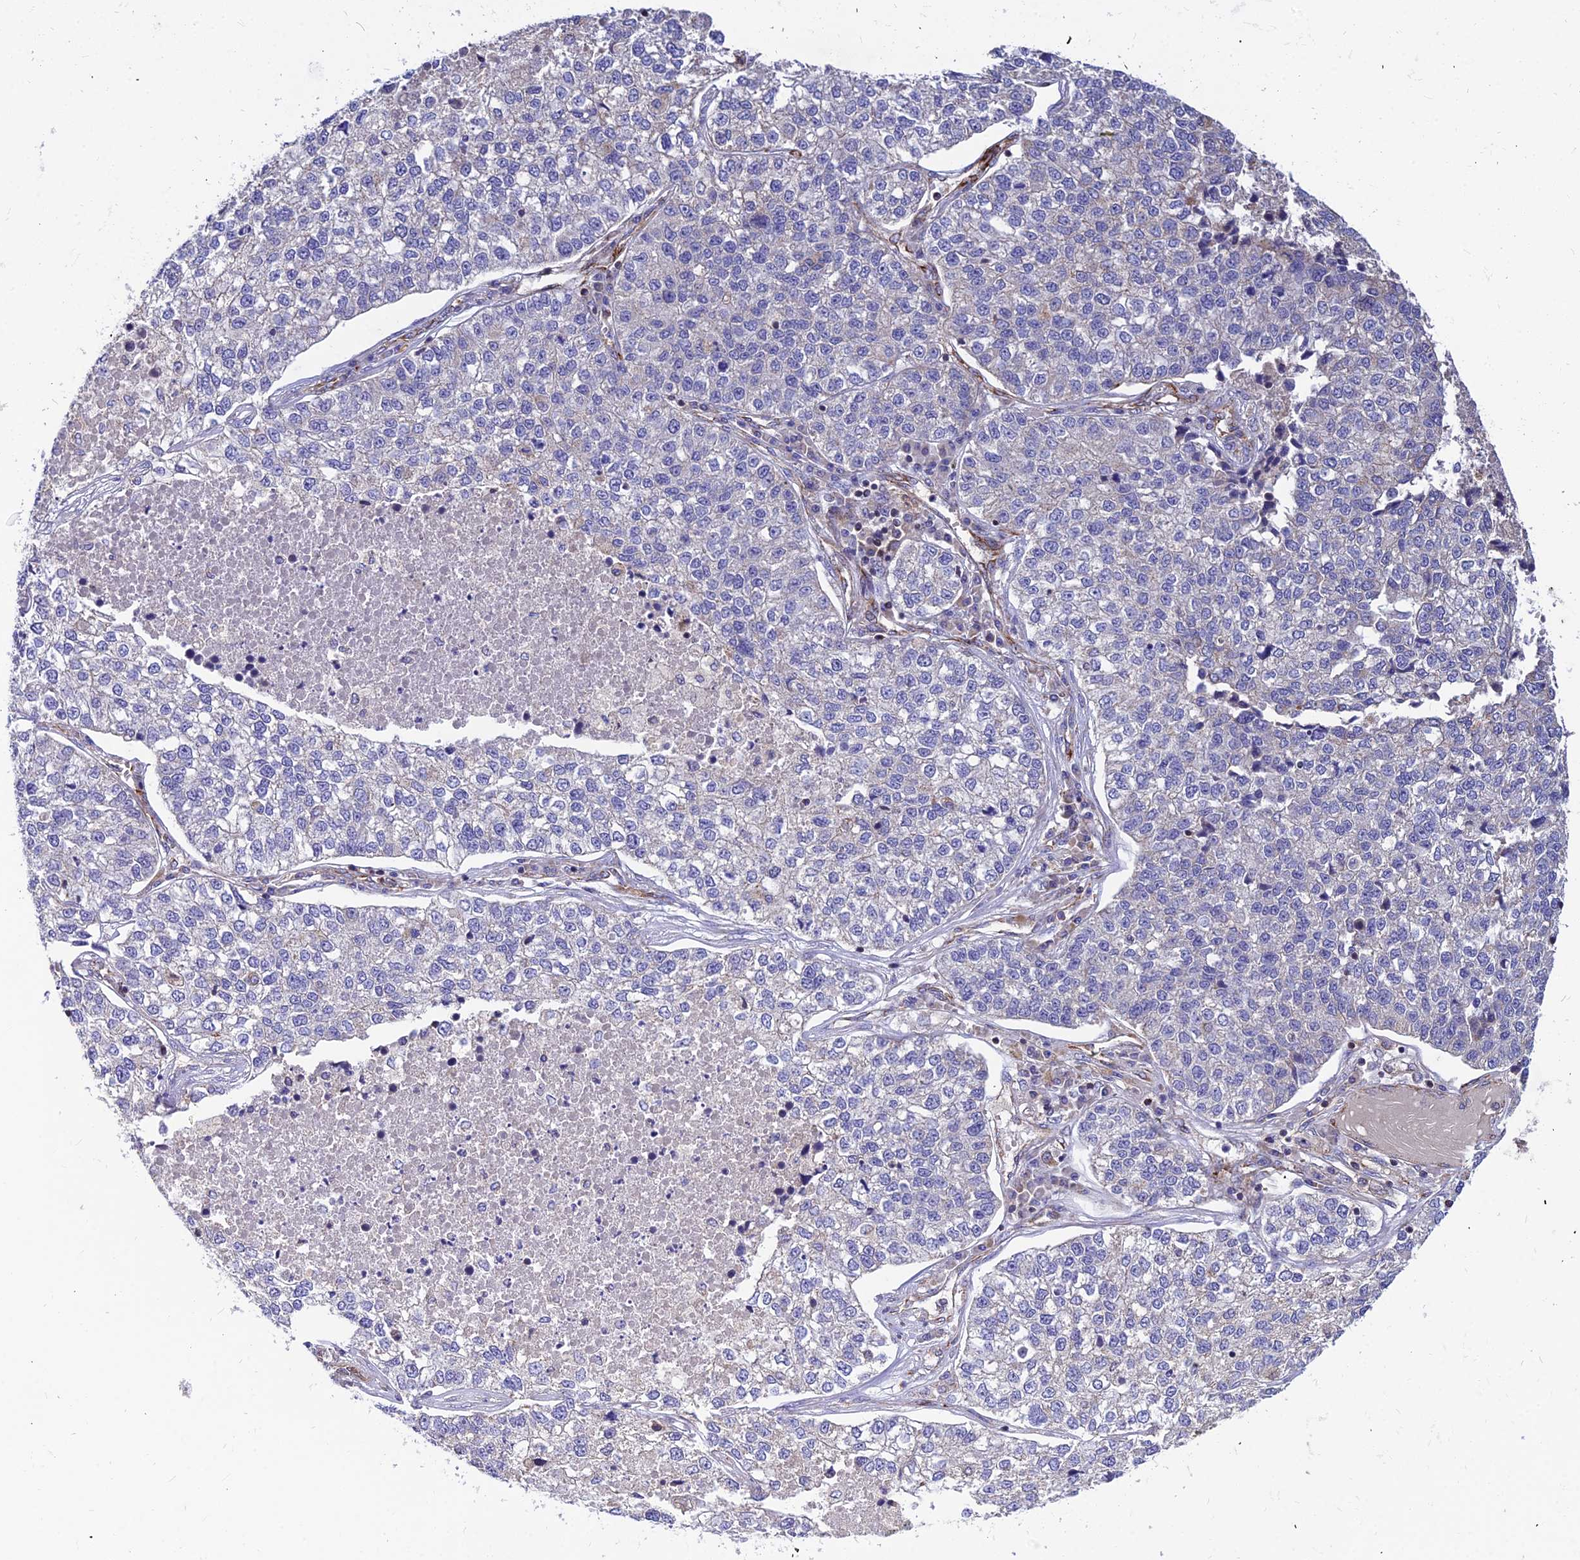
{"staining": {"intensity": "negative", "quantity": "none", "location": "none"}, "tissue": "lung cancer", "cell_type": "Tumor cells", "image_type": "cancer", "snomed": [{"axis": "morphology", "description": "Adenocarcinoma, NOS"}, {"axis": "topography", "description": "Lung"}], "caption": "DAB (3,3'-diaminobenzidine) immunohistochemical staining of human lung cancer displays no significant staining in tumor cells.", "gene": "ASPHD1", "patient": {"sex": "male", "age": 49}}